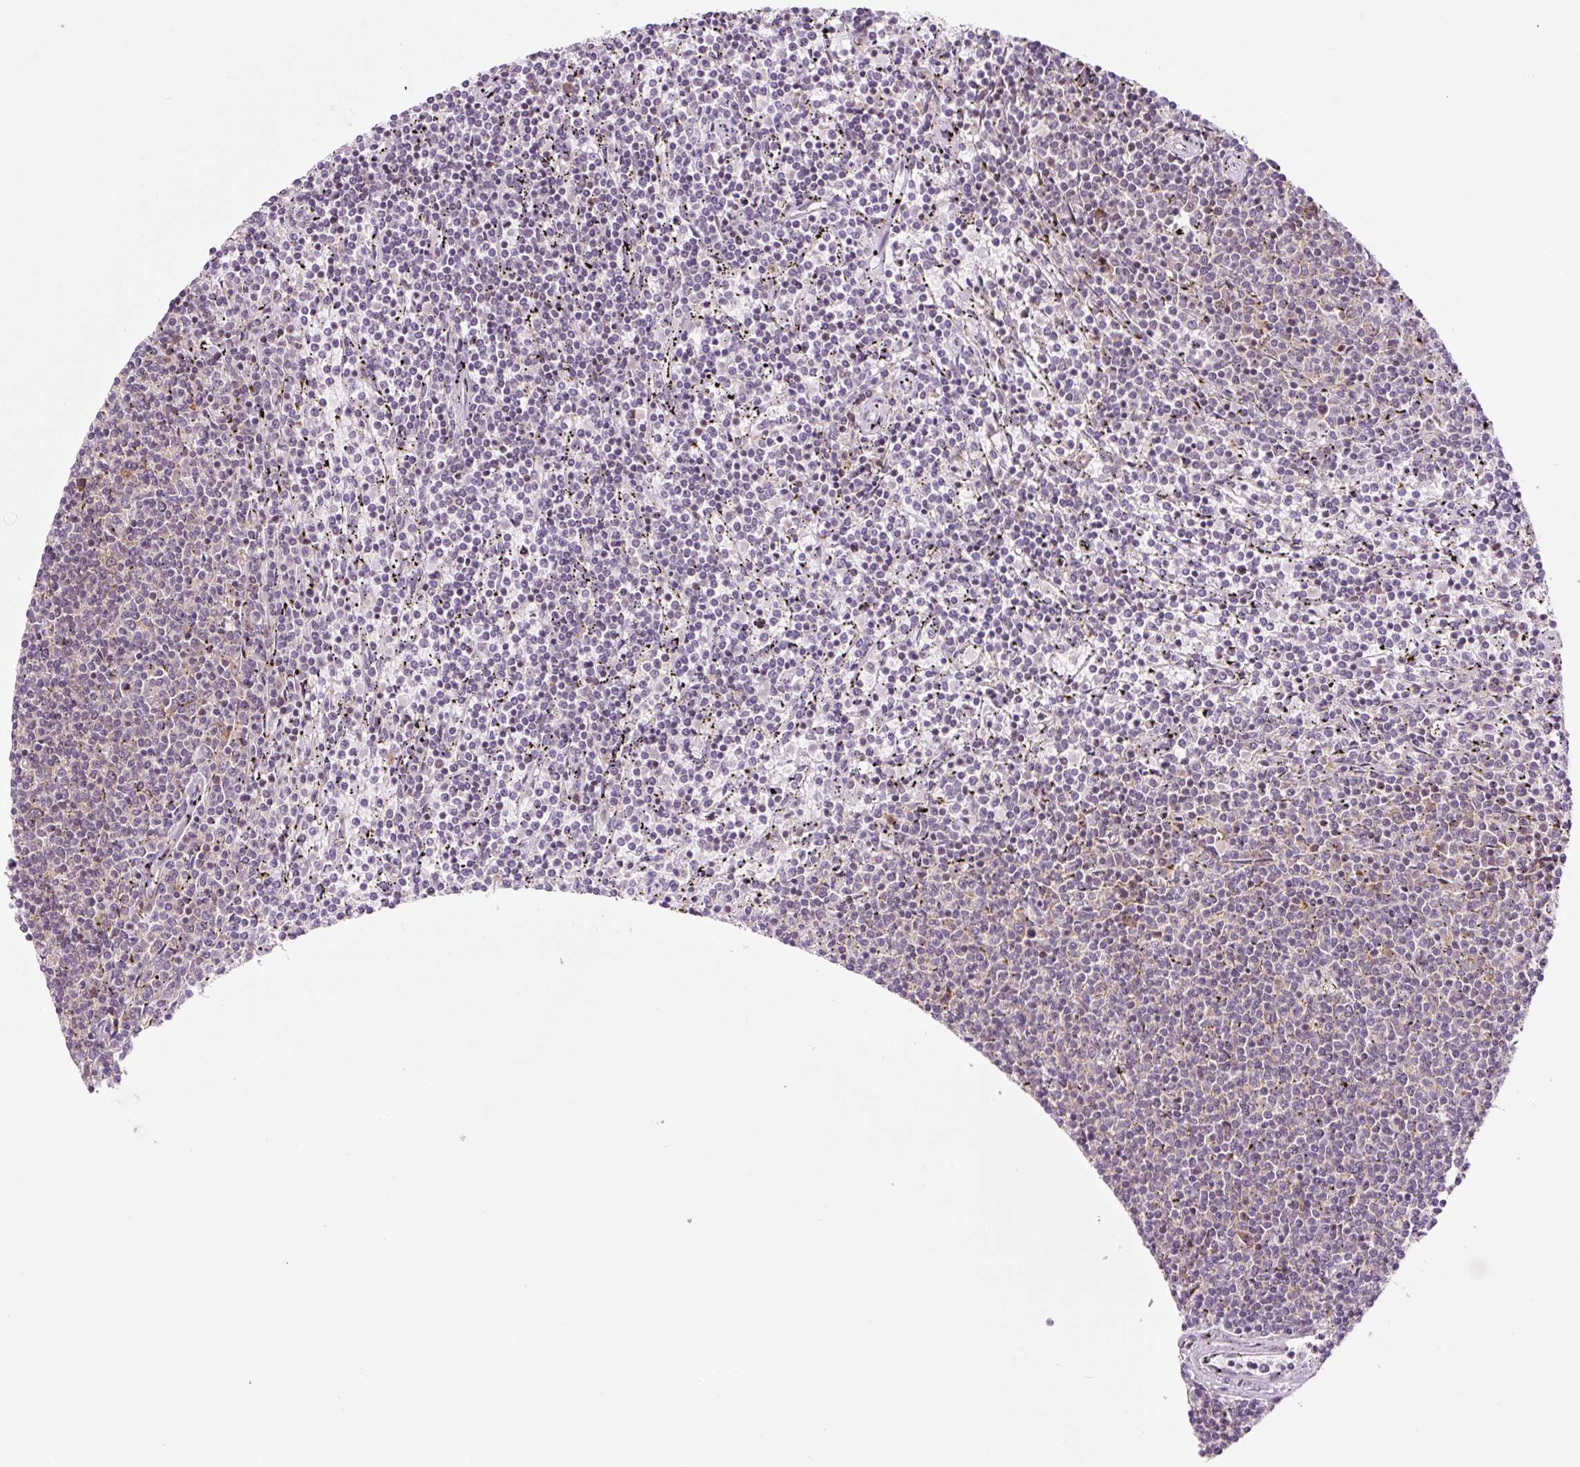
{"staining": {"intensity": "negative", "quantity": "none", "location": "none"}, "tissue": "lymphoma", "cell_type": "Tumor cells", "image_type": "cancer", "snomed": [{"axis": "morphology", "description": "Malignant lymphoma, non-Hodgkin's type, Low grade"}, {"axis": "topography", "description": "Spleen"}], "caption": "Tumor cells show no significant staining in lymphoma.", "gene": "RPL41", "patient": {"sex": "female", "age": 50}}